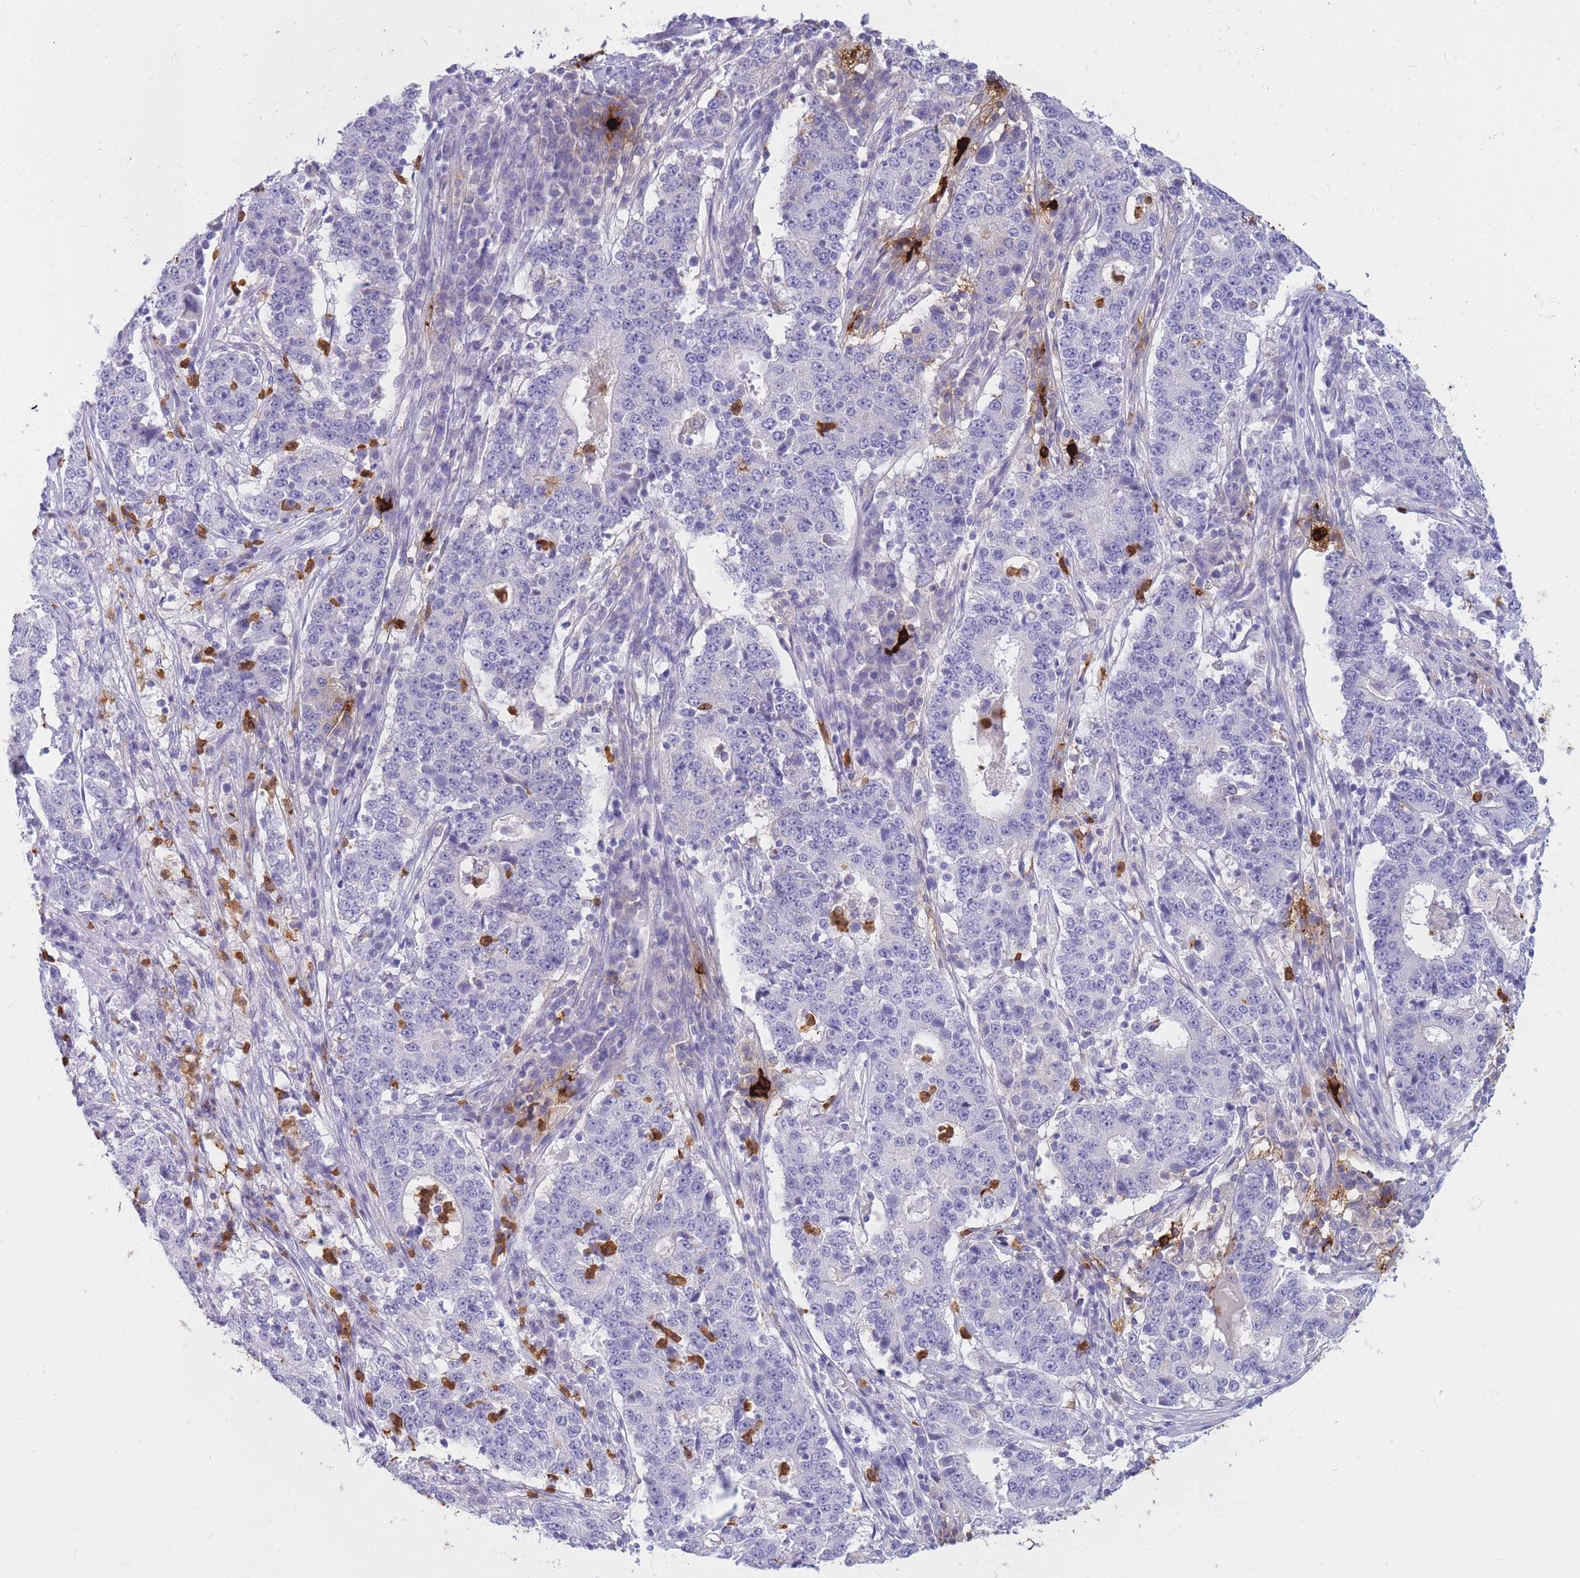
{"staining": {"intensity": "negative", "quantity": "none", "location": "none"}, "tissue": "stomach cancer", "cell_type": "Tumor cells", "image_type": "cancer", "snomed": [{"axis": "morphology", "description": "Adenocarcinoma, NOS"}, {"axis": "topography", "description": "Stomach"}], "caption": "Tumor cells show no significant expression in stomach adenocarcinoma.", "gene": "TPSAB1", "patient": {"sex": "male", "age": 59}}